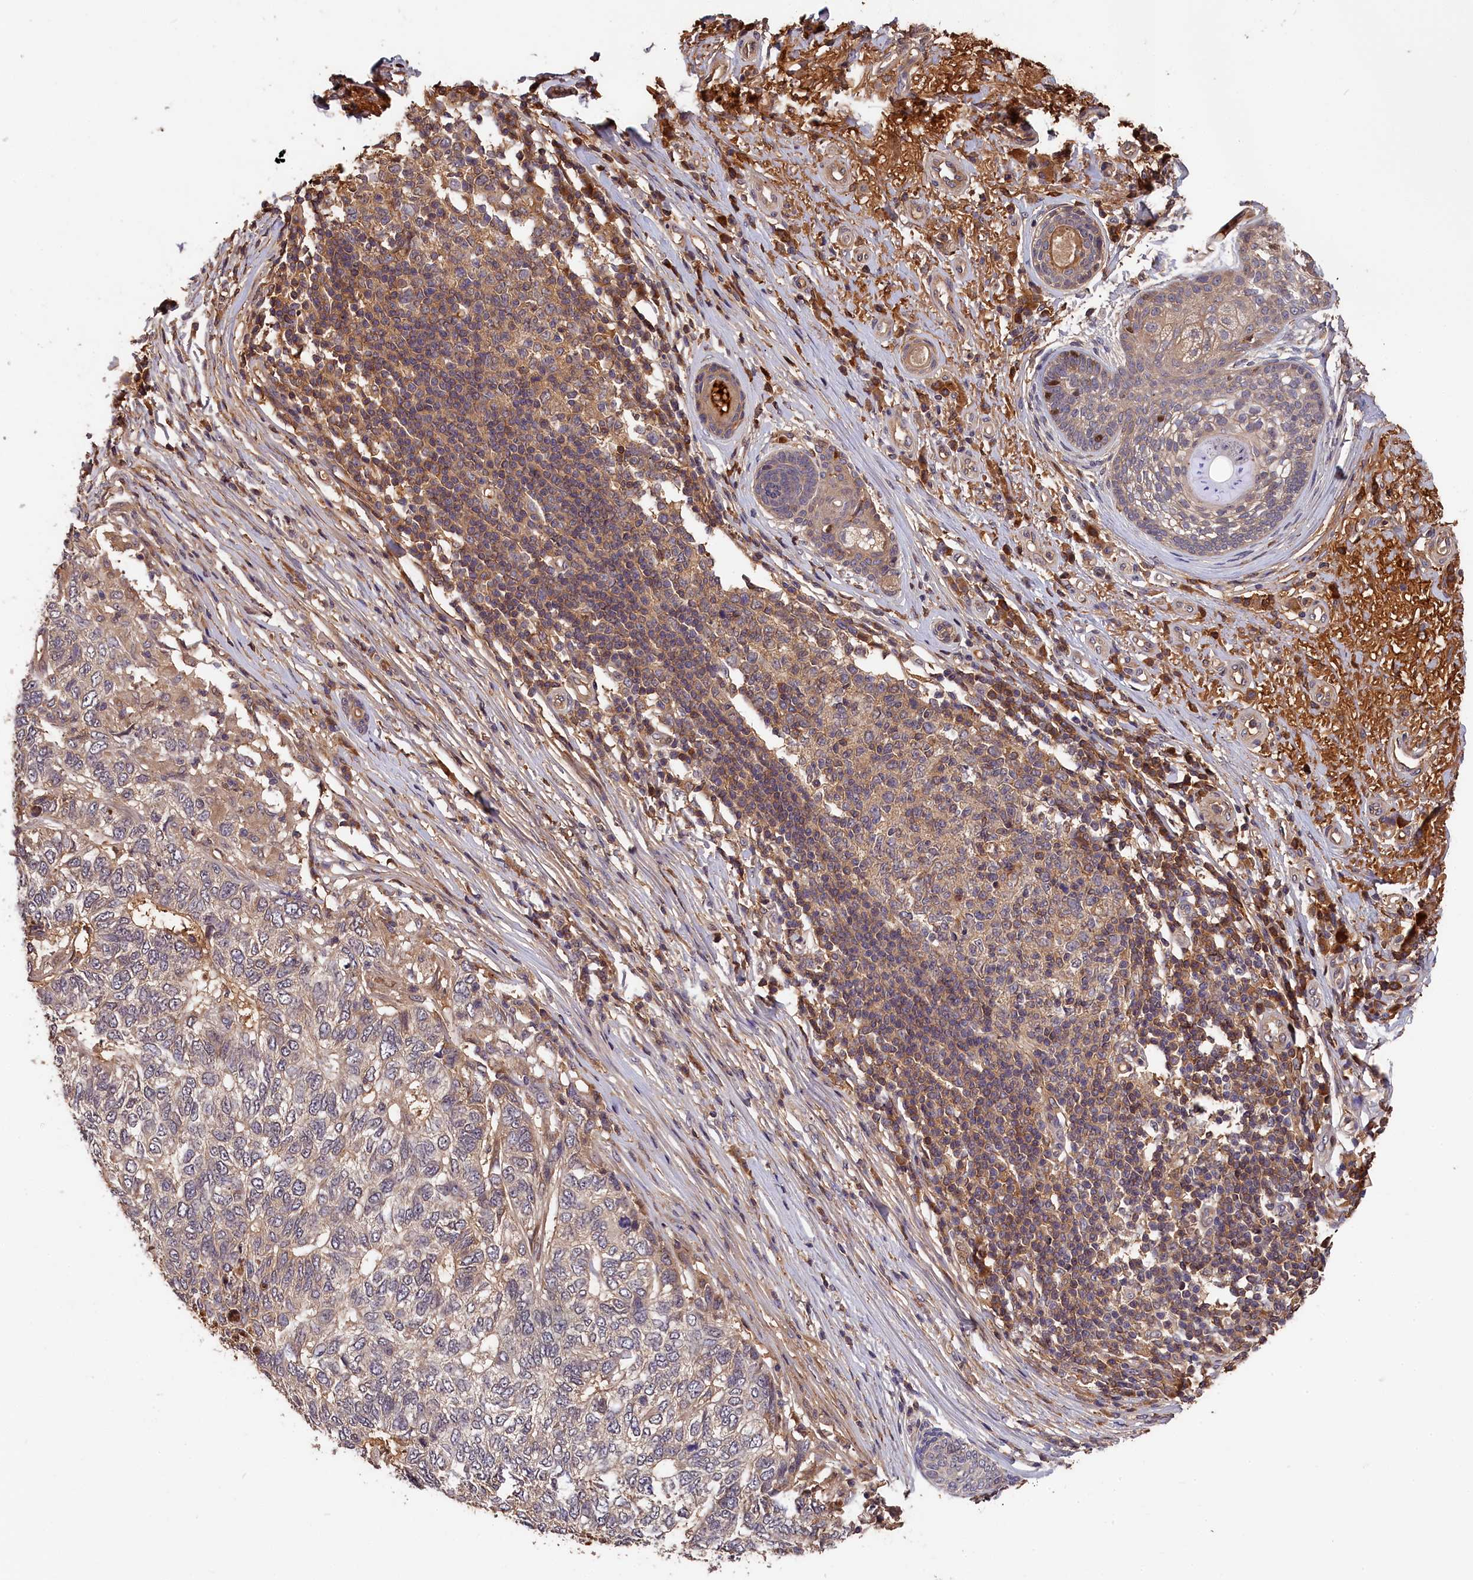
{"staining": {"intensity": "weak", "quantity": "<25%", "location": "cytoplasmic/membranous"}, "tissue": "skin cancer", "cell_type": "Tumor cells", "image_type": "cancer", "snomed": [{"axis": "morphology", "description": "Basal cell carcinoma"}, {"axis": "topography", "description": "Skin"}], "caption": "Photomicrograph shows no significant protein positivity in tumor cells of basal cell carcinoma (skin).", "gene": "ITIH1", "patient": {"sex": "female", "age": 65}}